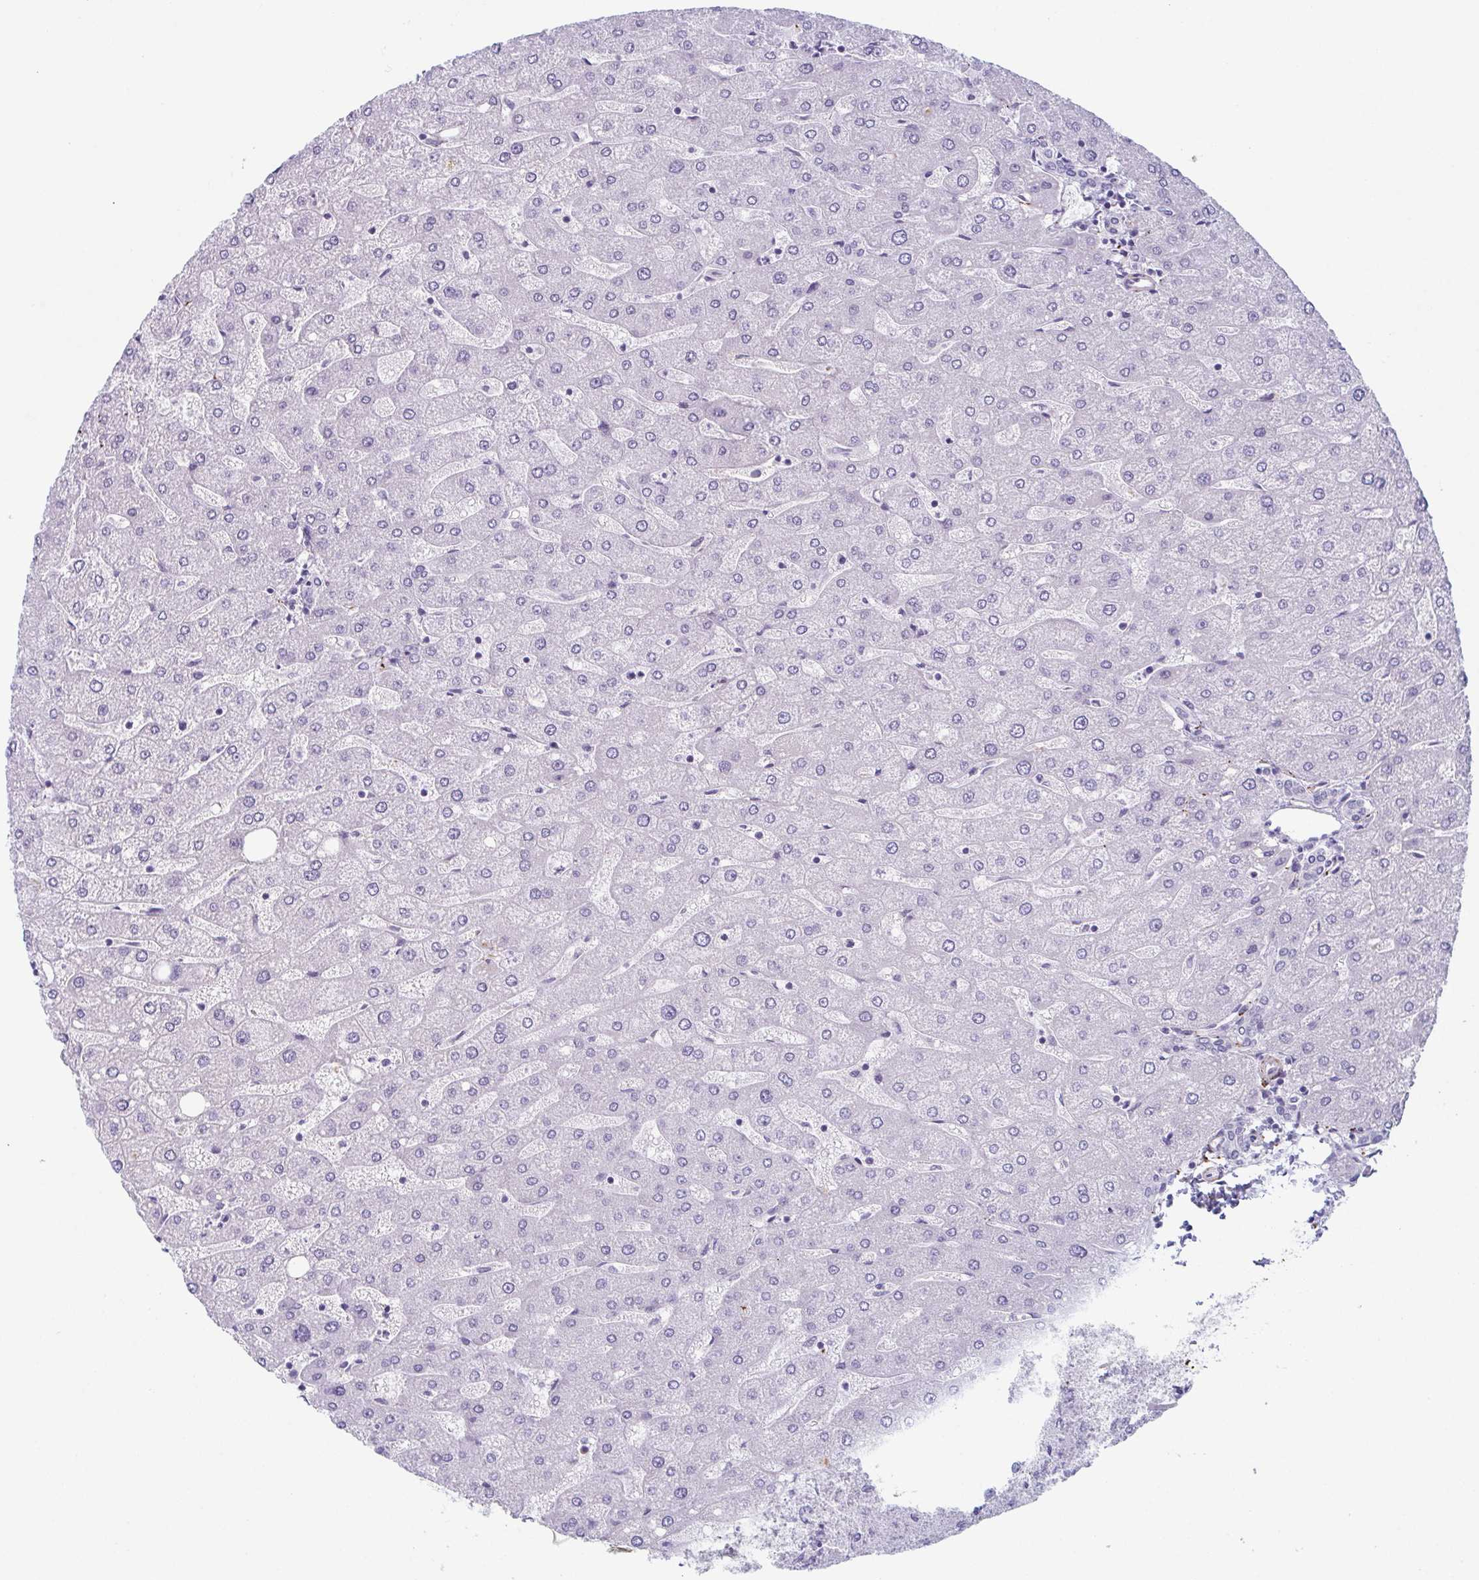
{"staining": {"intensity": "negative", "quantity": "none", "location": "none"}, "tissue": "liver", "cell_type": "Cholangiocytes", "image_type": "normal", "snomed": [{"axis": "morphology", "description": "Normal tissue, NOS"}, {"axis": "topography", "description": "Liver"}], "caption": "Cholangiocytes are negative for protein expression in unremarkable human liver. (DAB immunohistochemistry, high magnification).", "gene": "ZFP64", "patient": {"sex": "male", "age": 67}}